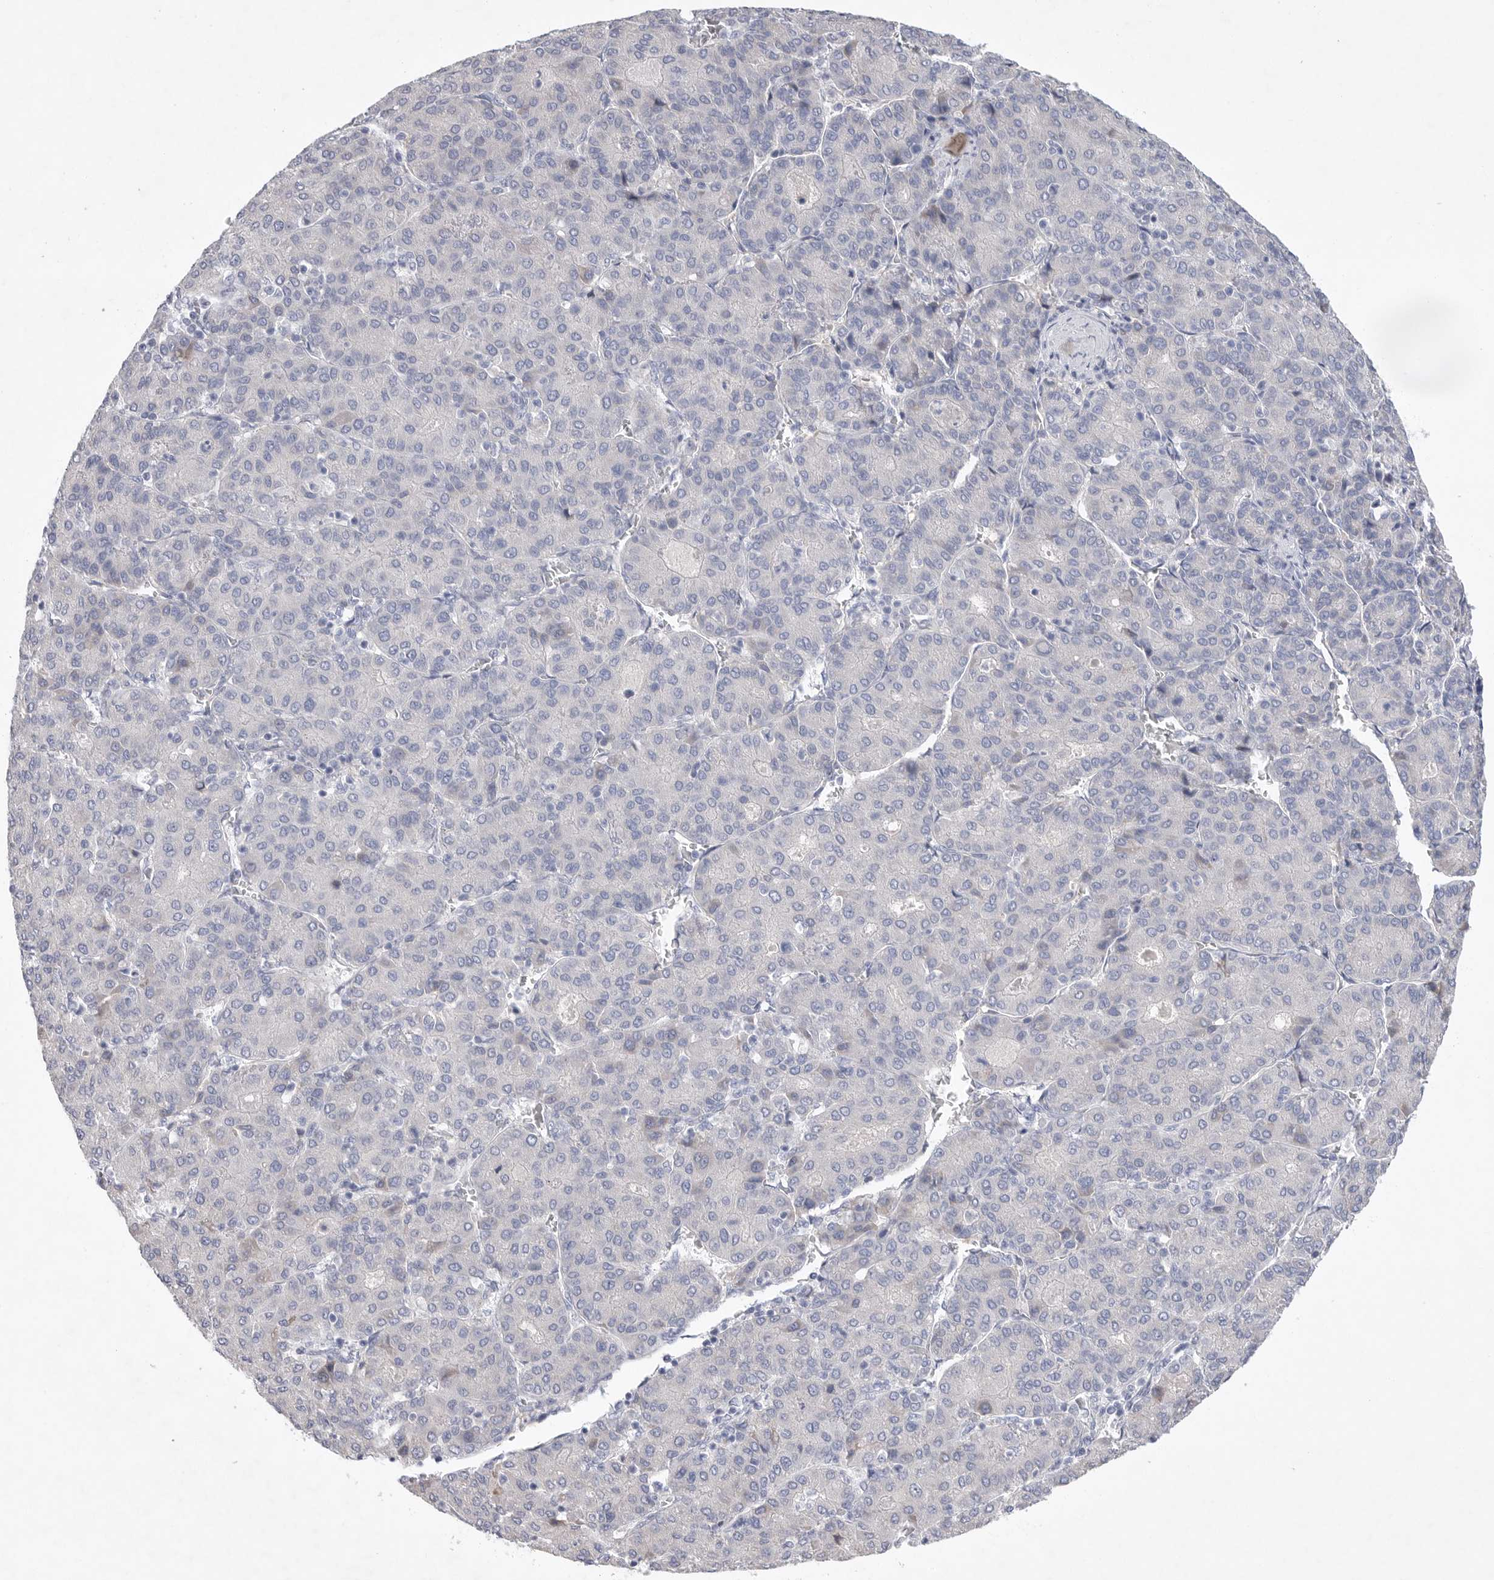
{"staining": {"intensity": "negative", "quantity": "none", "location": "none"}, "tissue": "liver cancer", "cell_type": "Tumor cells", "image_type": "cancer", "snomed": [{"axis": "morphology", "description": "Carcinoma, Hepatocellular, NOS"}, {"axis": "topography", "description": "Liver"}], "caption": "The micrograph exhibits no staining of tumor cells in hepatocellular carcinoma (liver).", "gene": "CAMK2B", "patient": {"sex": "male", "age": 65}}